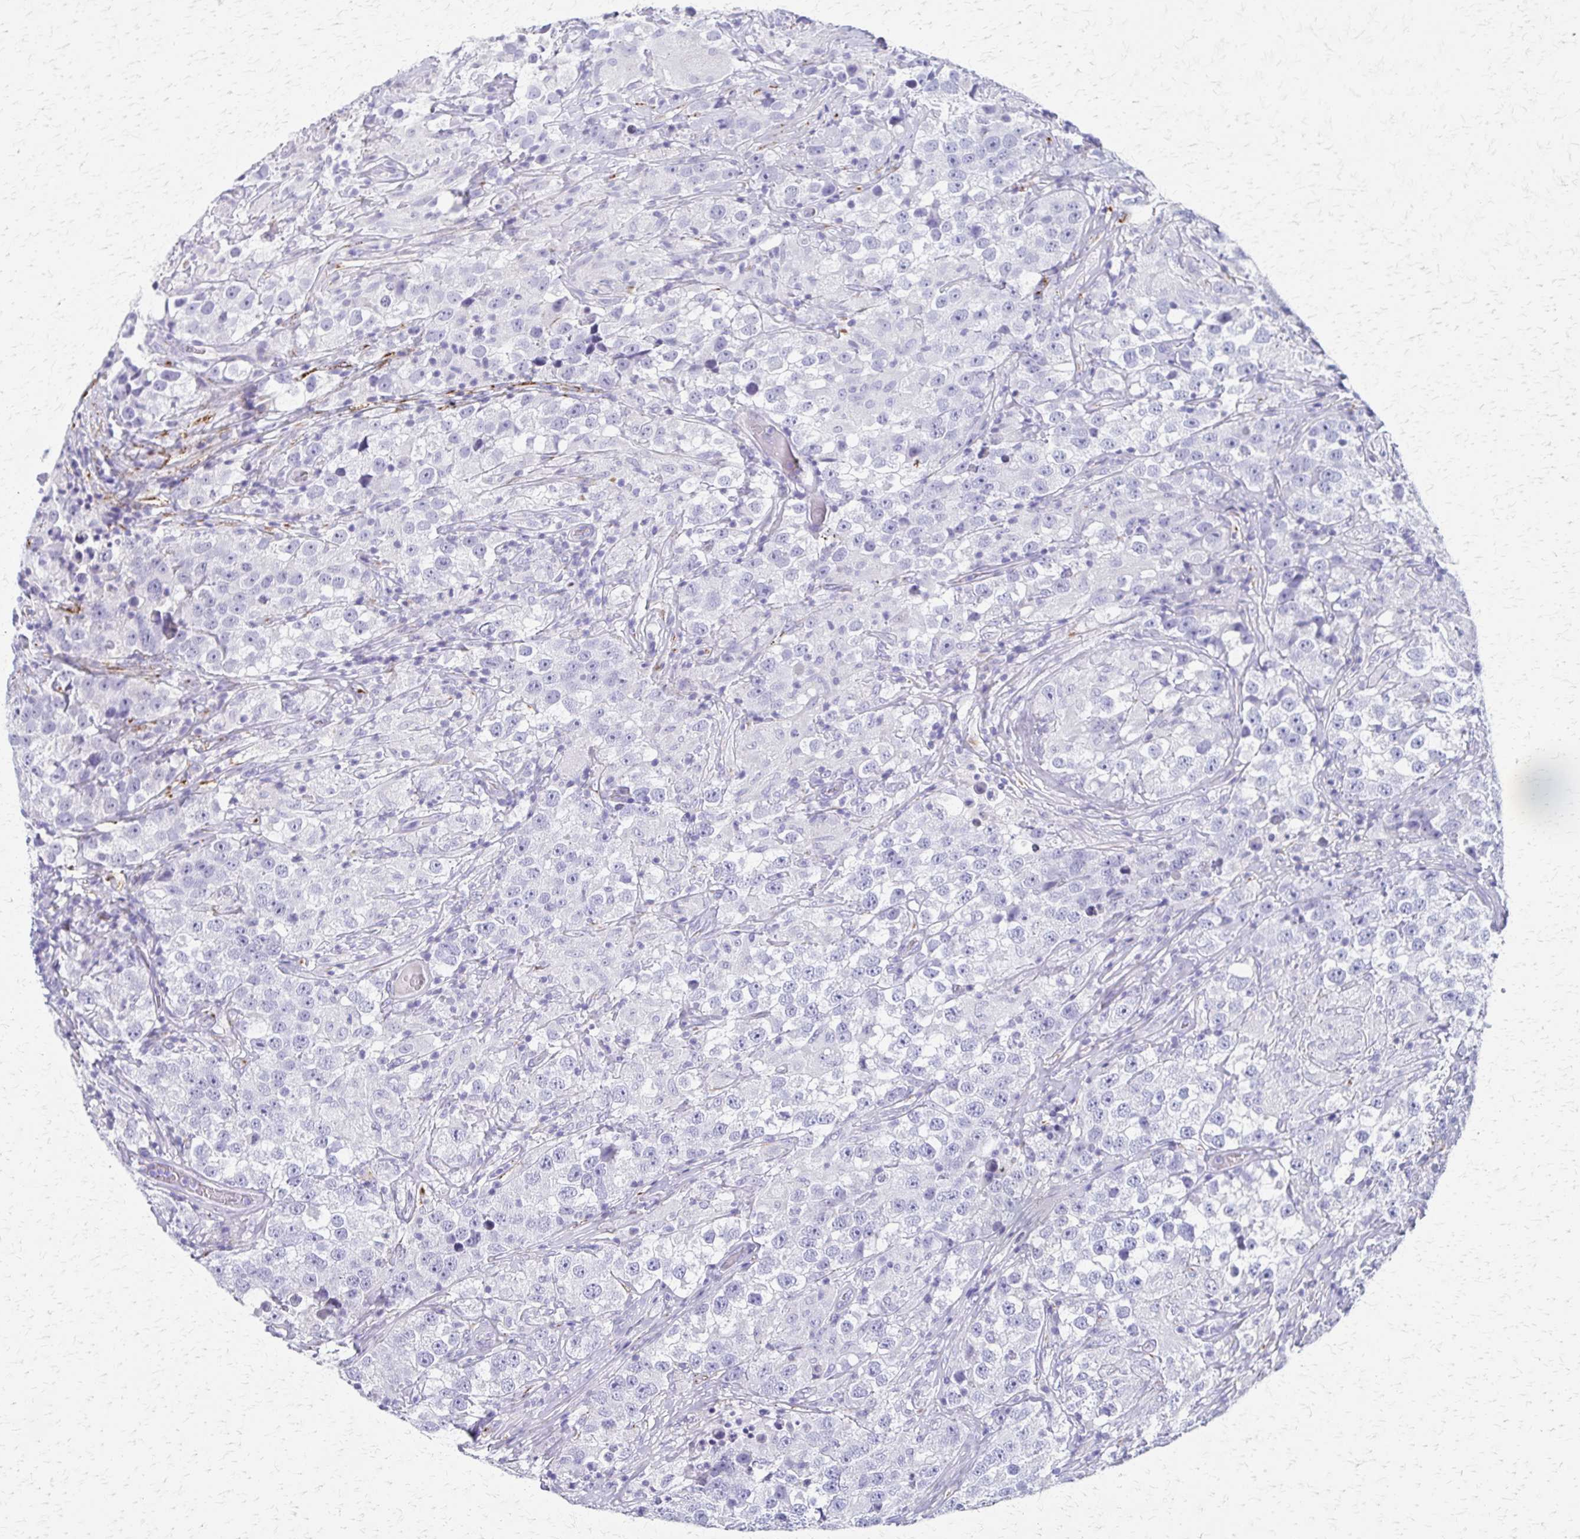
{"staining": {"intensity": "negative", "quantity": "none", "location": "none"}, "tissue": "testis cancer", "cell_type": "Tumor cells", "image_type": "cancer", "snomed": [{"axis": "morphology", "description": "Seminoma, NOS"}, {"axis": "topography", "description": "Testis"}], "caption": "This is an immunohistochemistry histopathology image of testis cancer (seminoma). There is no staining in tumor cells.", "gene": "ZSCAN5B", "patient": {"sex": "male", "age": 46}}